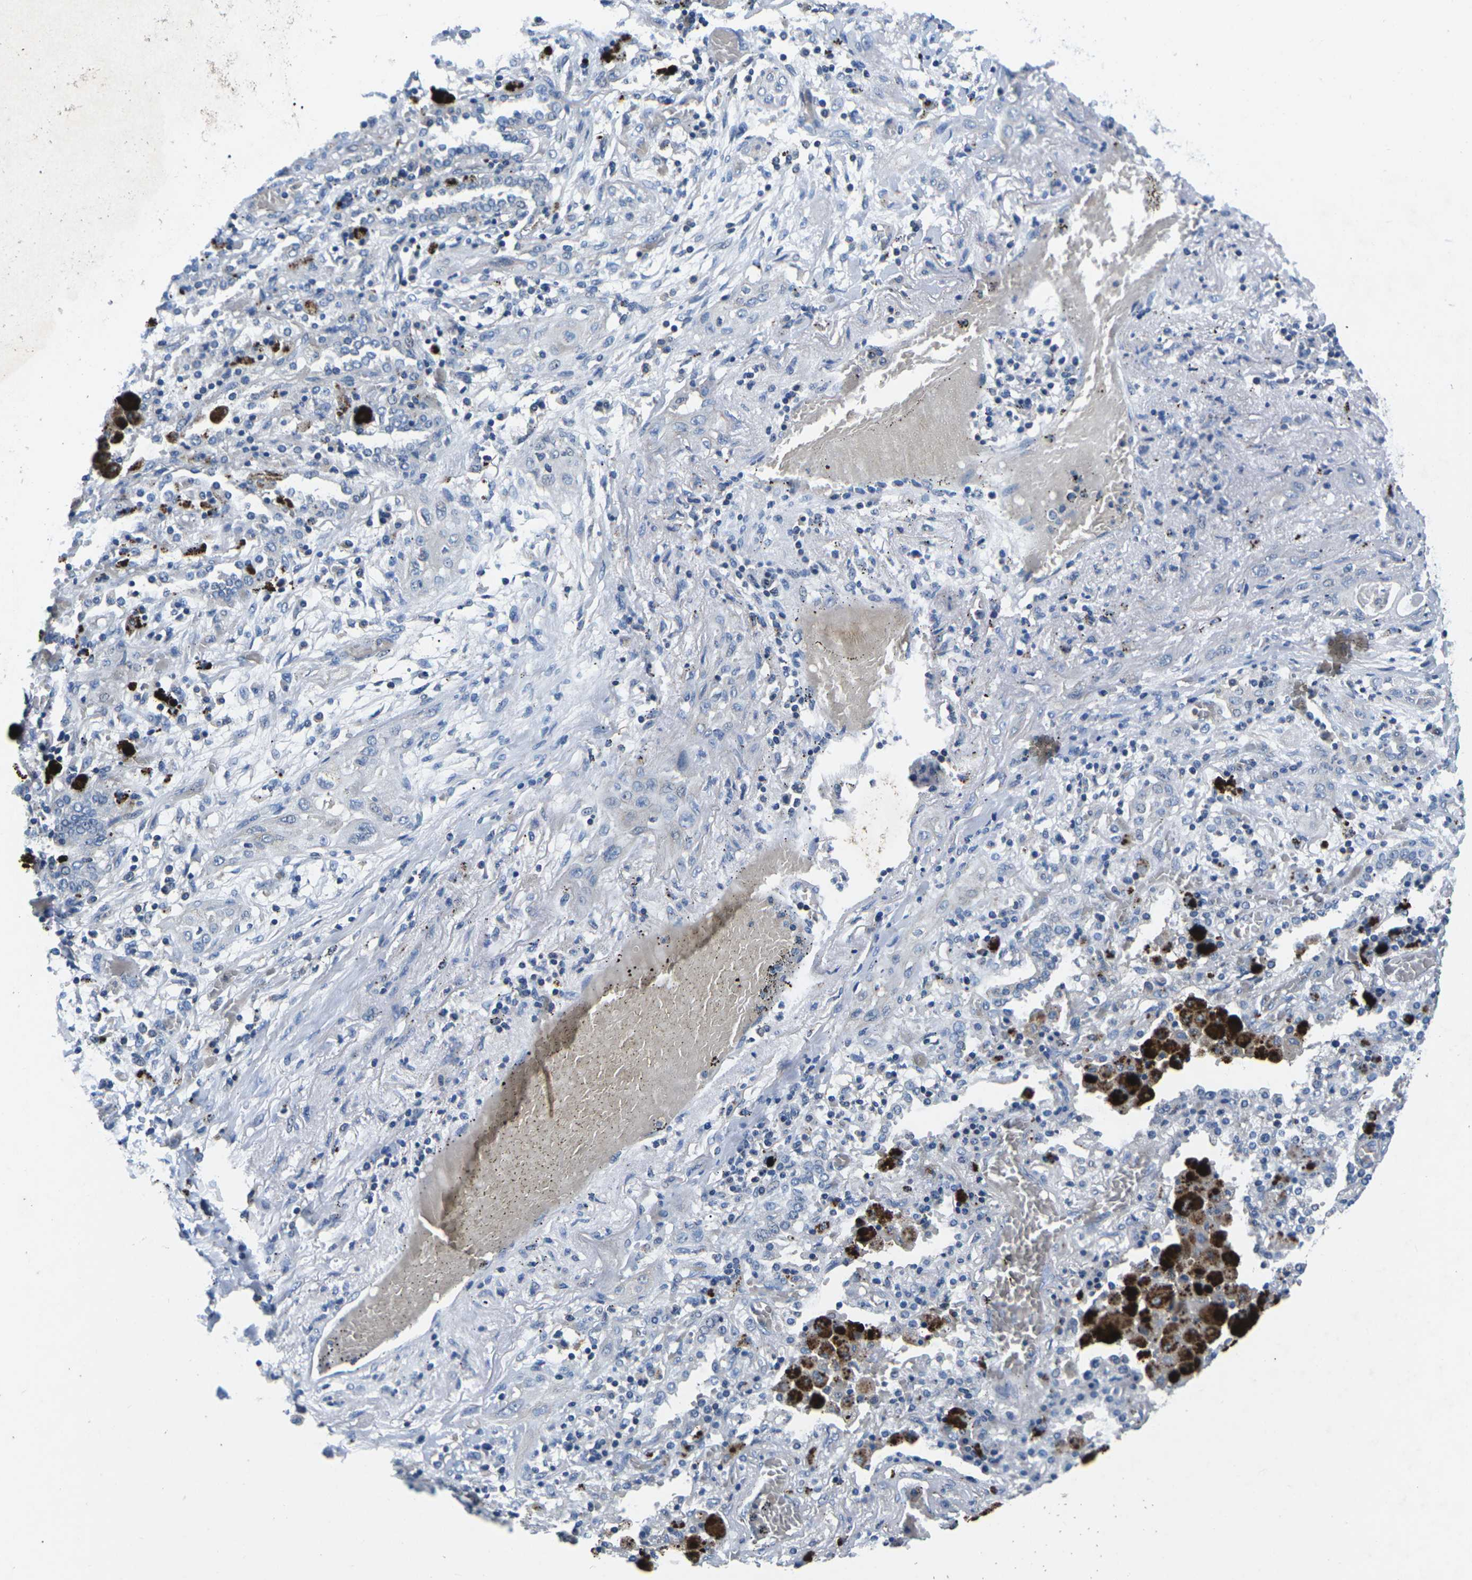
{"staining": {"intensity": "negative", "quantity": "none", "location": "none"}, "tissue": "lung cancer", "cell_type": "Tumor cells", "image_type": "cancer", "snomed": [{"axis": "morphology", "description": "Squamous cell carcinoma, NOS"}, {"axis": "topography", "description": "Lung"}], "caption": "Human lung cancer (squamous cell carcinoma) stained for a protein using IHC demonstrates no staining in tumor cells.", "gene": "PDCD6IP", "patient": {"sex": "female", "age": 47}}